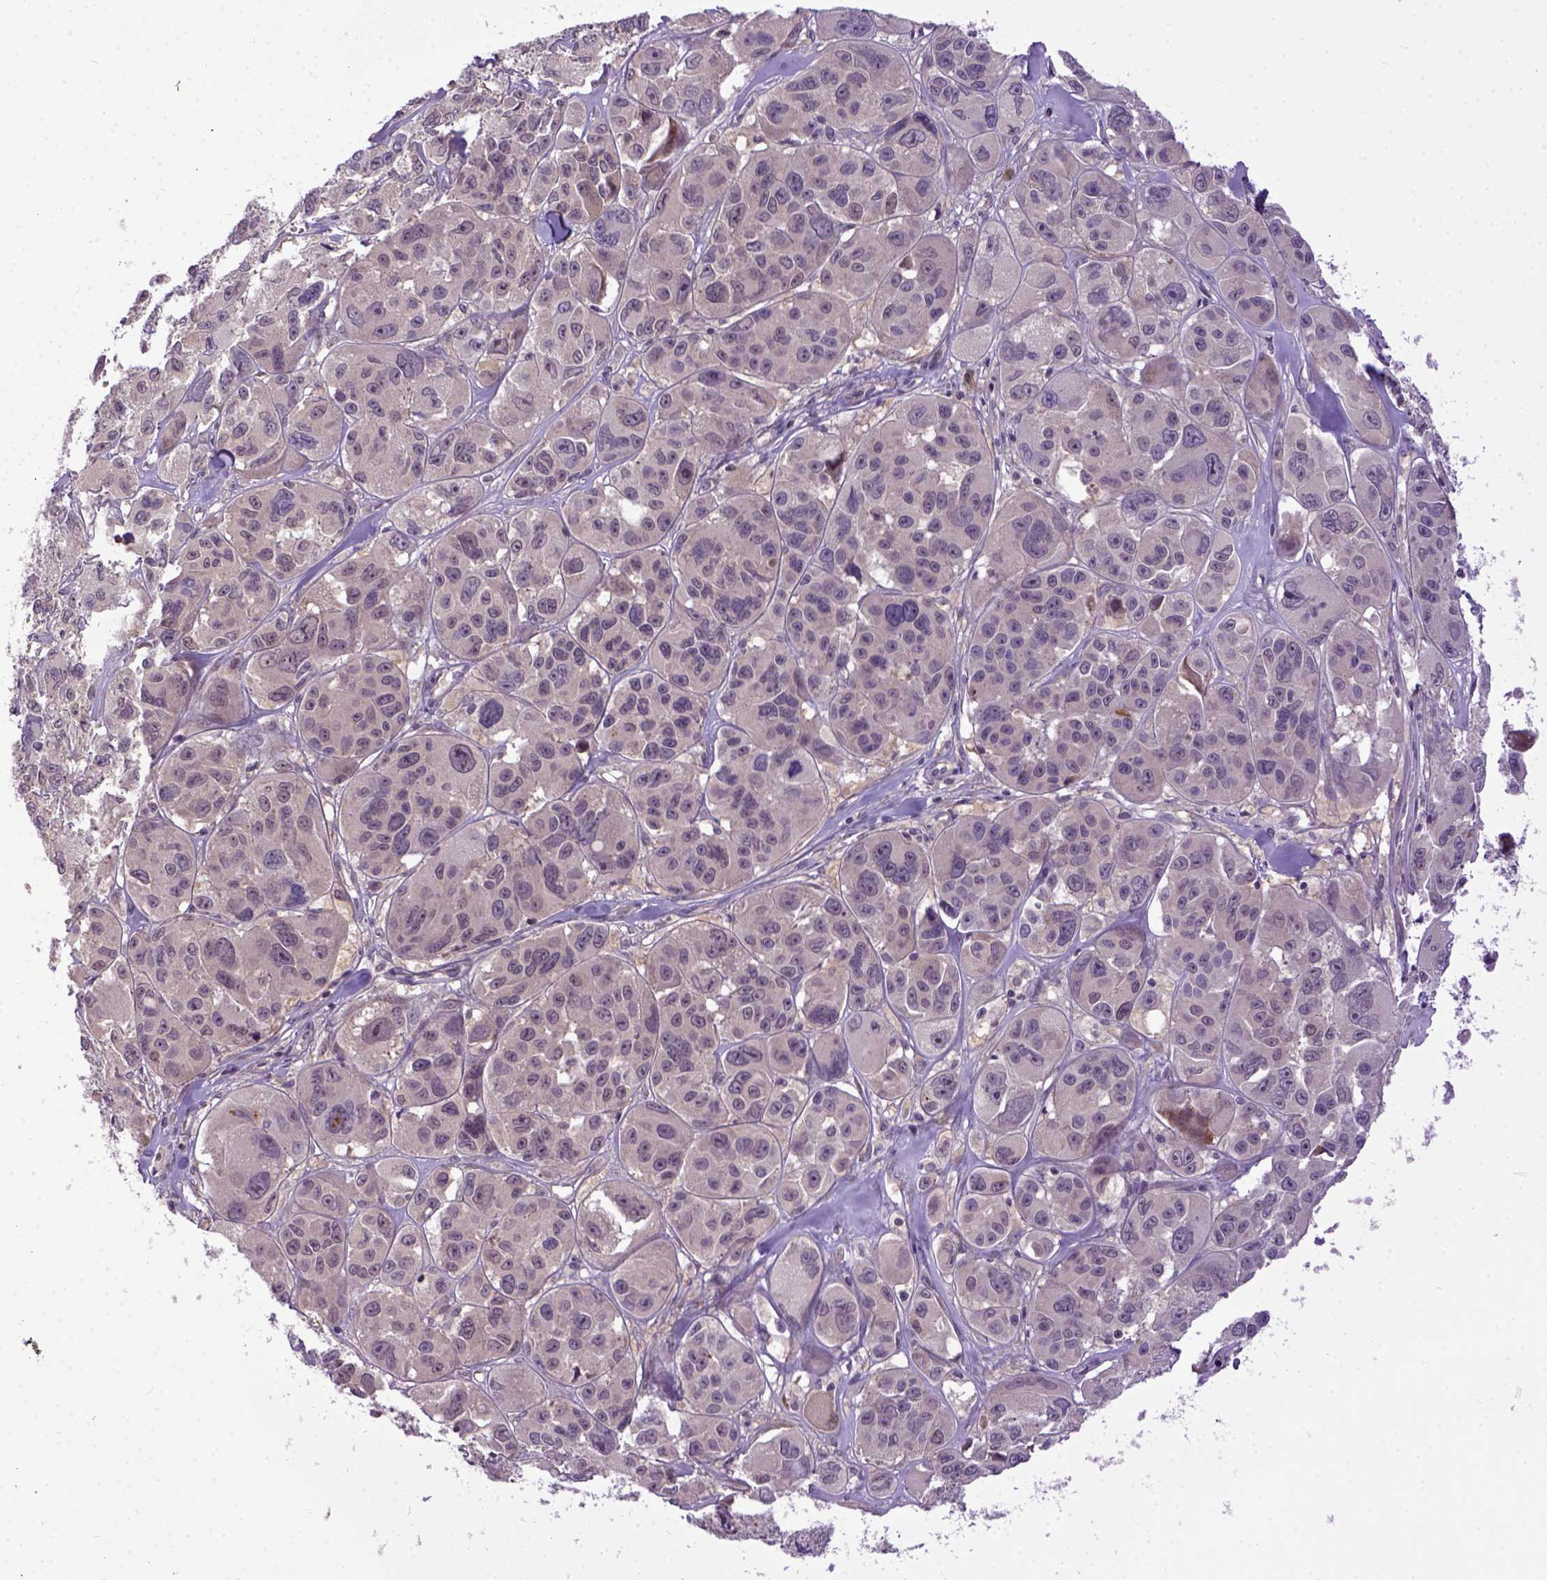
{"staining": {"intensity": "negative", "quantity": "none", "location": "none"}, "tissue": "melanoma", "cell_type": "Tumor cells", "image_type": "cancer", "snomed": [{"axis": "morphology", "description": "Malignant melanoma, NOS"}, {"axis": "topography", "description": "Skin"}], "caption": "The IHC histopathology image has no significant expression in tumor cells of melanoma tissue.", "gene": "CPNE1", "patient": {"sex": "female", "age": 66}}